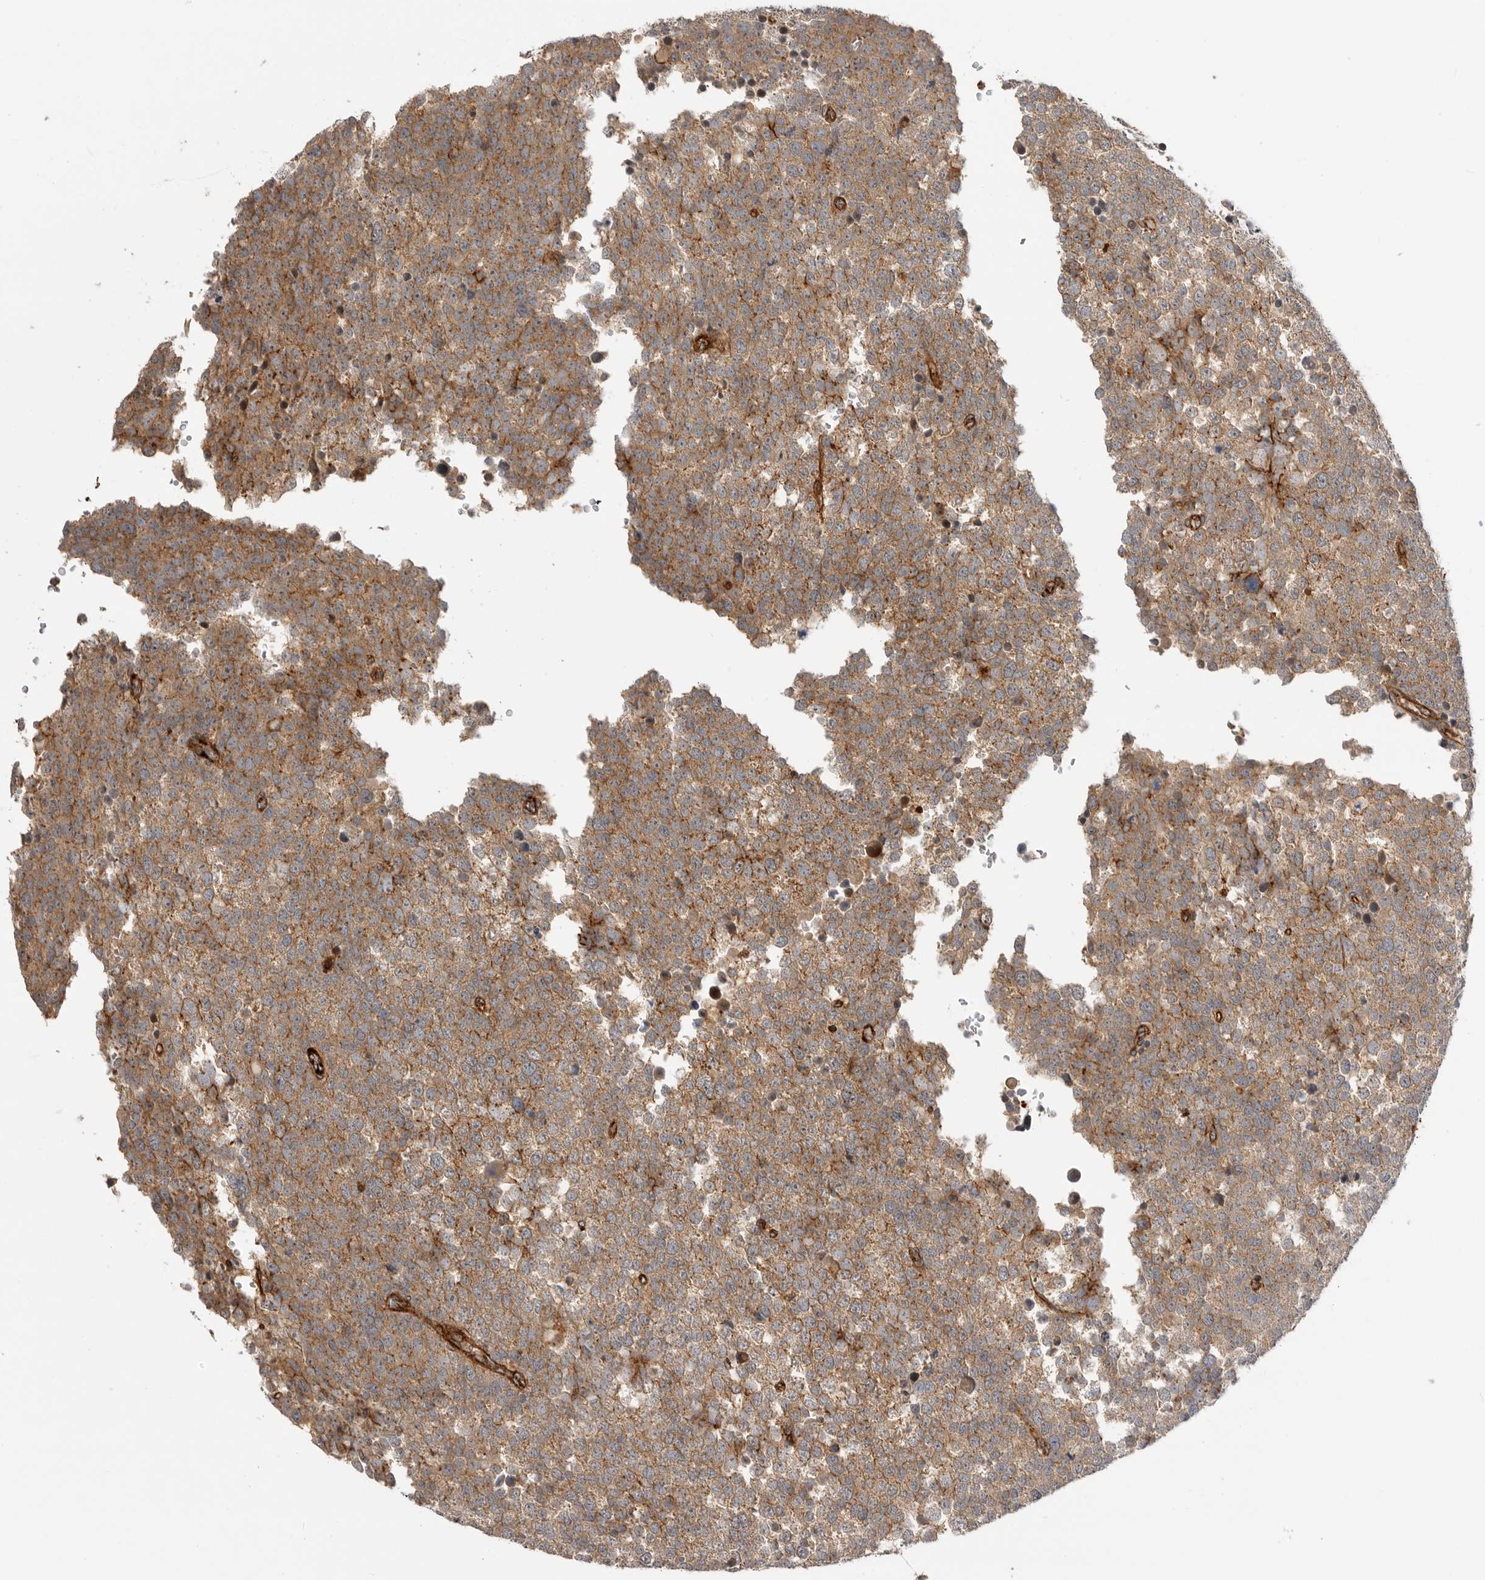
{"staining": {"intensity": "moderate", "quantity": ">75%", "location": "cytoplasmic/membranous"}, "tissue": "testis cancer", "cell_type": "Tumor cells", "image_type": "cancer", "snomed": [{"axis": "morphology", "description": "Seminoma, NOS"}, {"axis": "topography", "description": "Testis"}], "caption": "IHC staining of seminoma (testis), which exhibits medium levels of moderate cytoplasmic/membranous positivity in approximately >75% of tumor cells indicating moderate cytoplasmic/membranous protein expression. The staining was performed using DAB (brown) for protein detection and nuclei were counterstained in hematoxylin (blue).", "gene": "GPATCH2", "patient": {"sex": "male", "age": 71}}